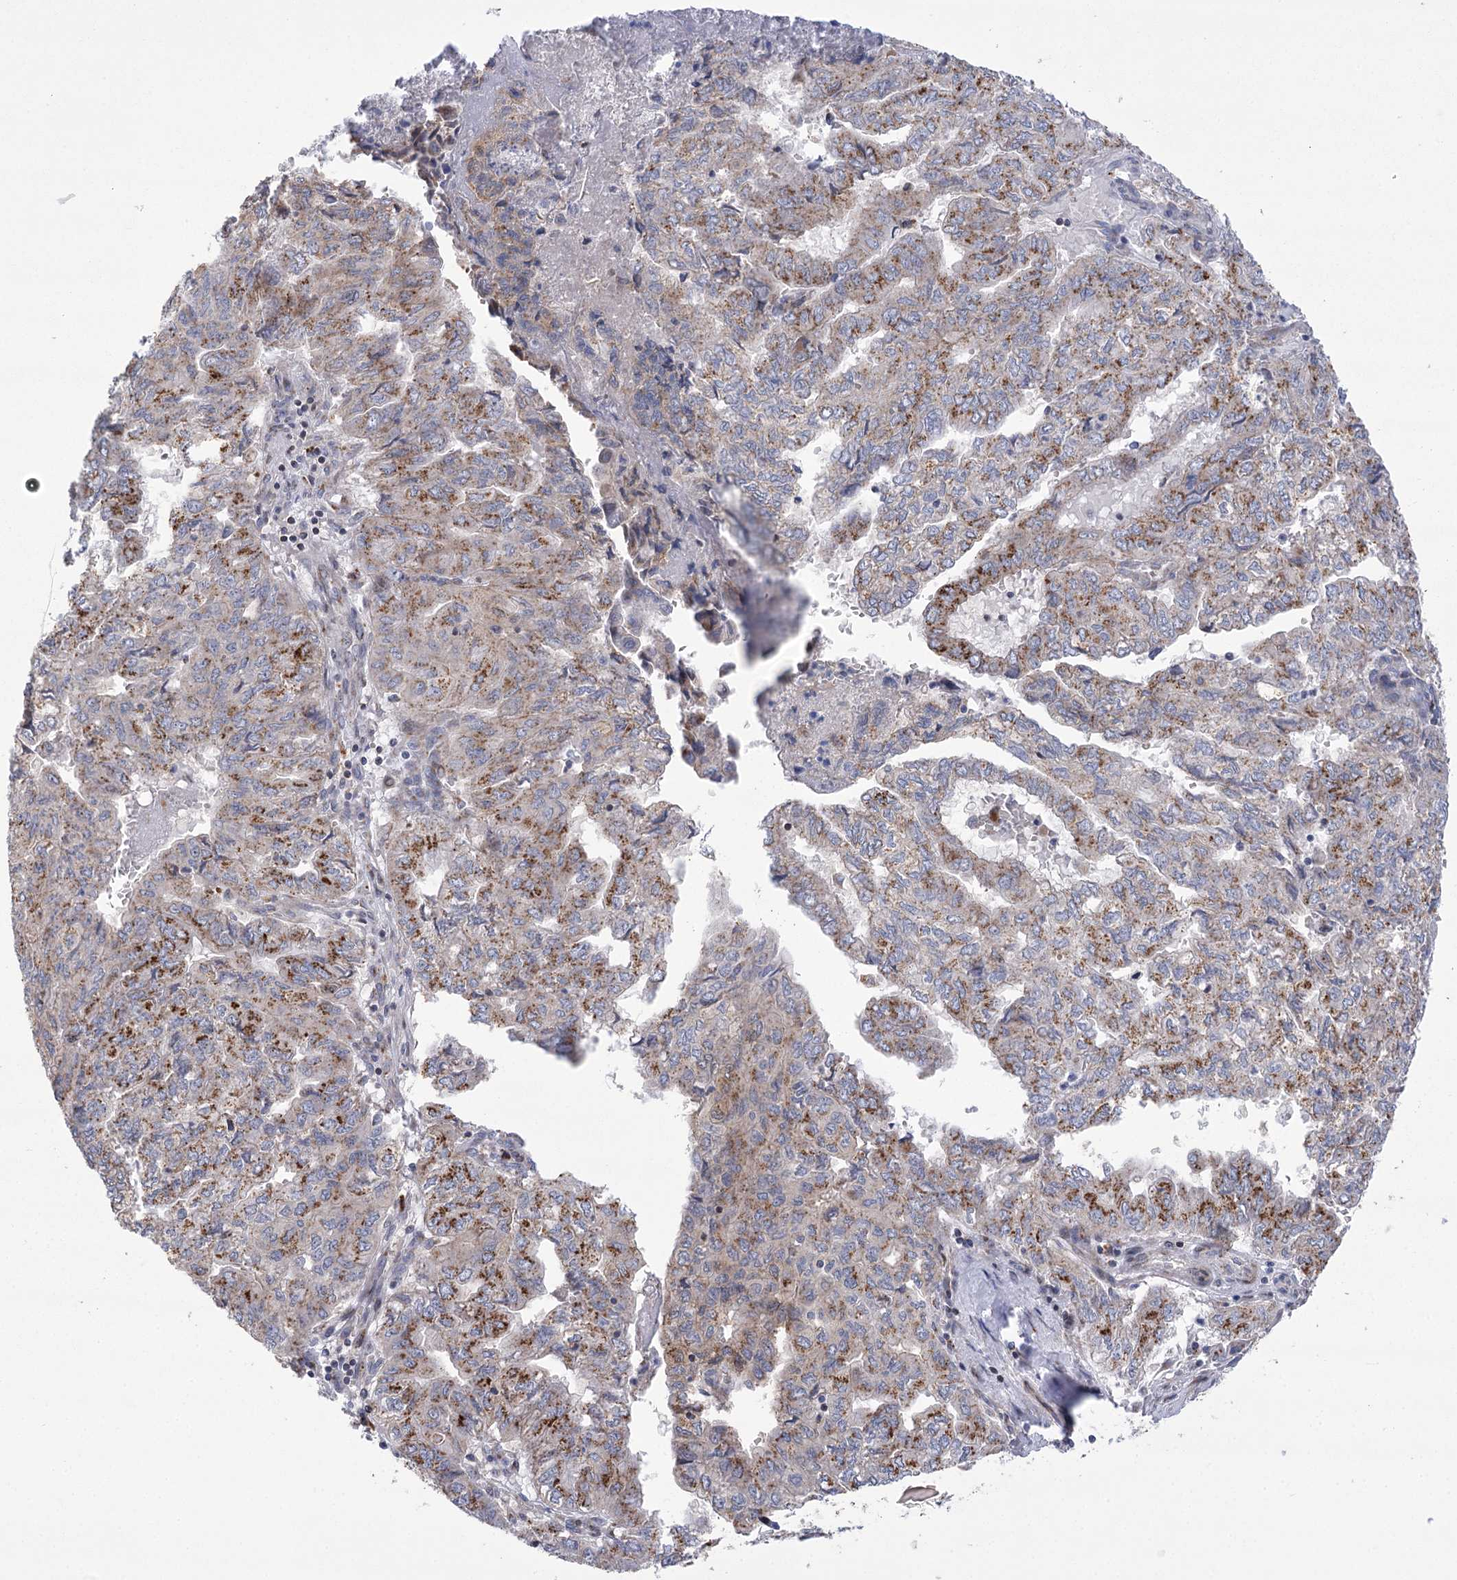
{"staining": {"intensity": "moderate", "quantity": ">75%", "location": "cytoplasmic/membranous"}, "tissue": "pancreatic cancer", "cell_type": "Tumor cells", "image_type": "cancer", "snomed": [{"axis": "morphology", "description": "Adenocarcinoma, NOS"}, {"axis": "topography", "description": "Pancreas"}], "caption": "Immunohistochemistry (IHC) histopathology image of adenocarcinoma (pancreatic) stained for a protein (brown), which shows medium levels of moderate cytoplasmic/membranous staining in about >75% of tumor cells.", "gene": "NME7", "patient": {"sex": "male", "age": 51}}